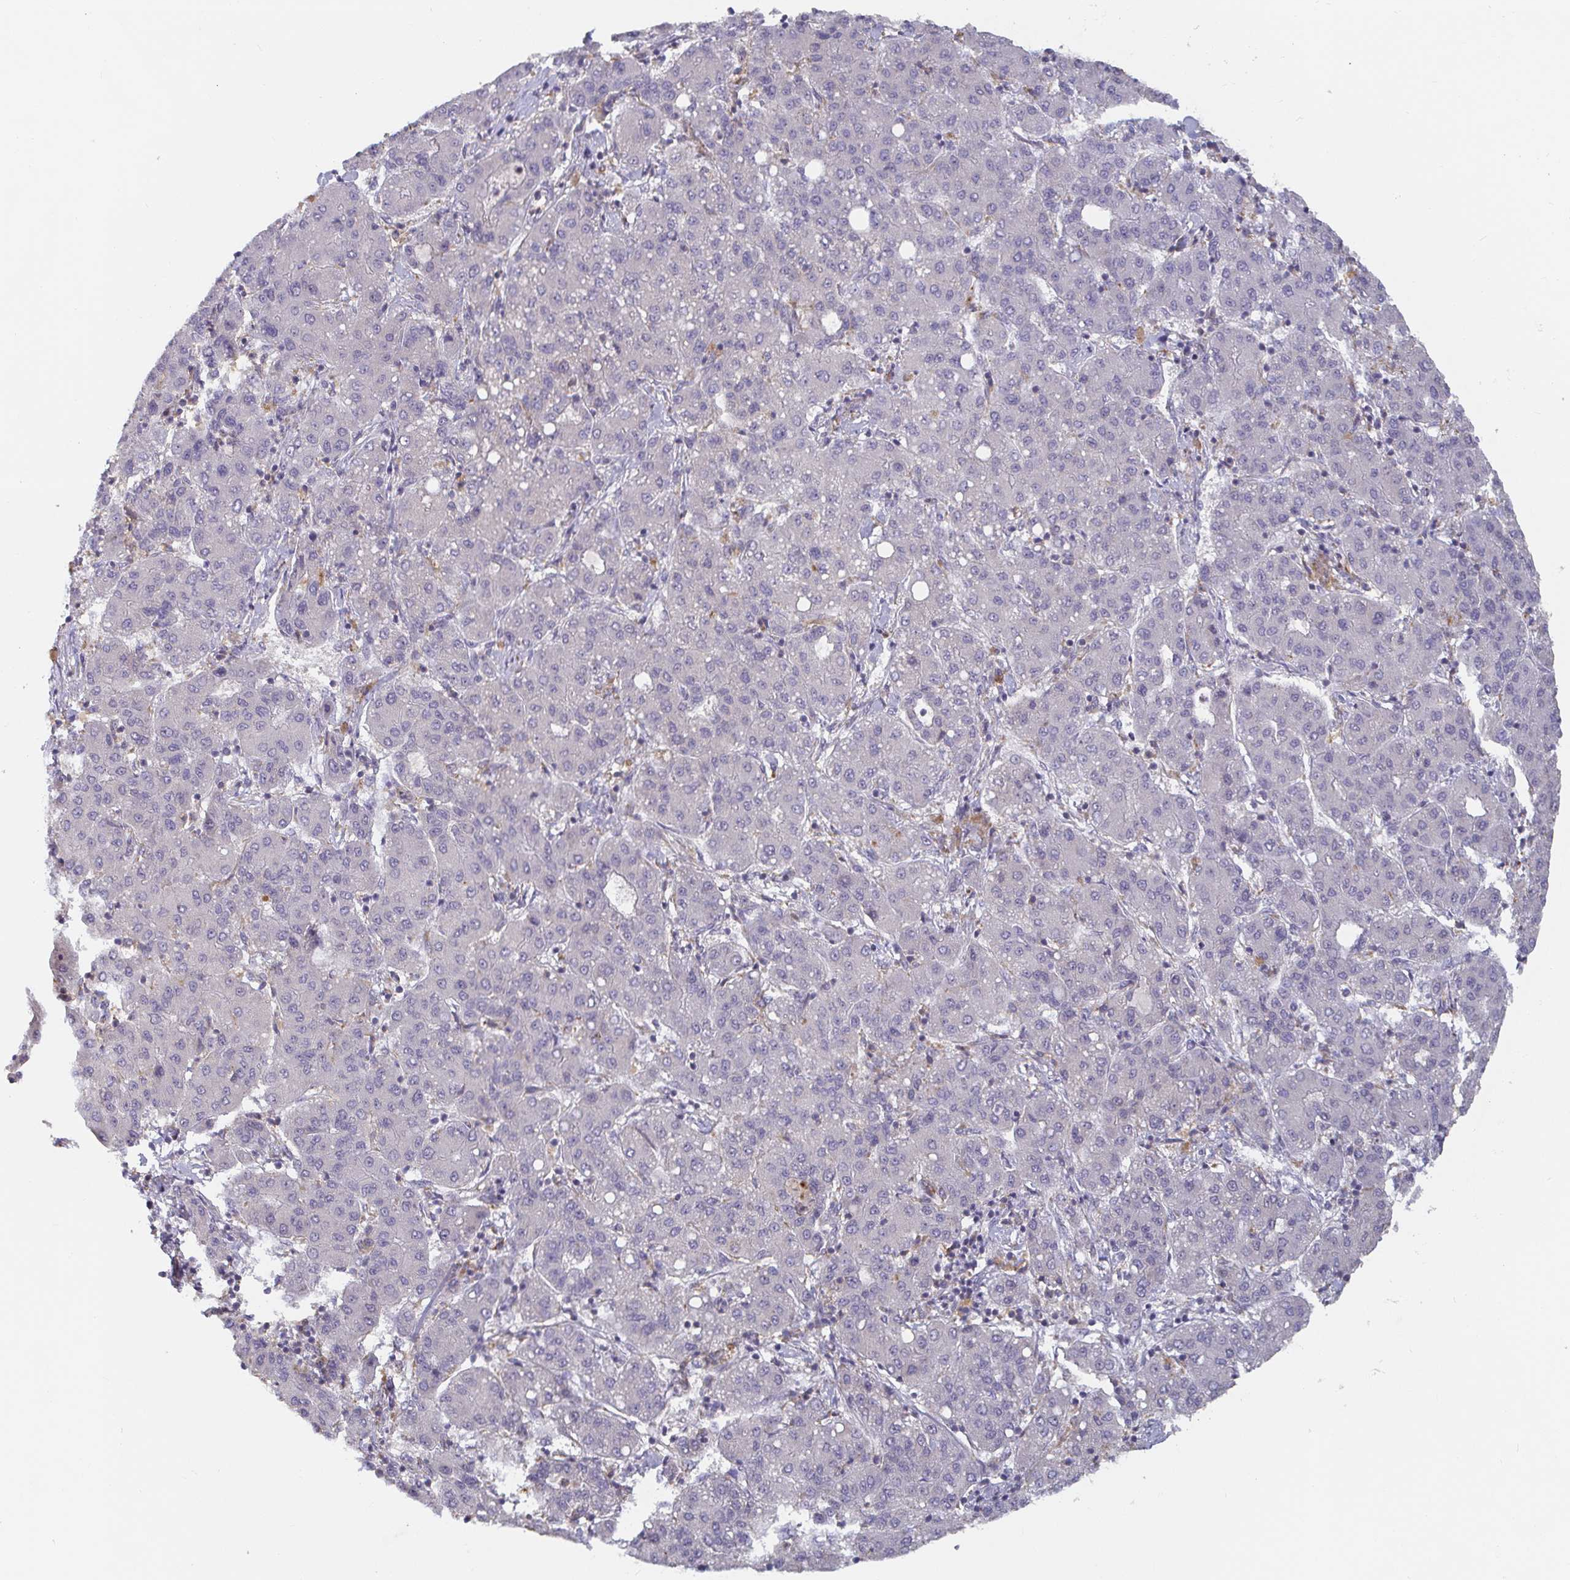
{"staining": {"intensity": "negative", "quantity": "none", "location": "none"}, "tissue": "liver cancer", "cell_type": "Tumor cells", "image_type": "cancer", "snomed": [{"axis": "morphology", "description": "Carcinoma, Hepatocellular, NOS"}, {"axis": "topography", "description": "Liver"}], "caption": "Liver cancer (hepatocellular carcinoma) stained for a protein using IHC demonstrates no expression tumor cells.", "gene": "CDH18", "patient": {"sex": "male", "age": 65}}